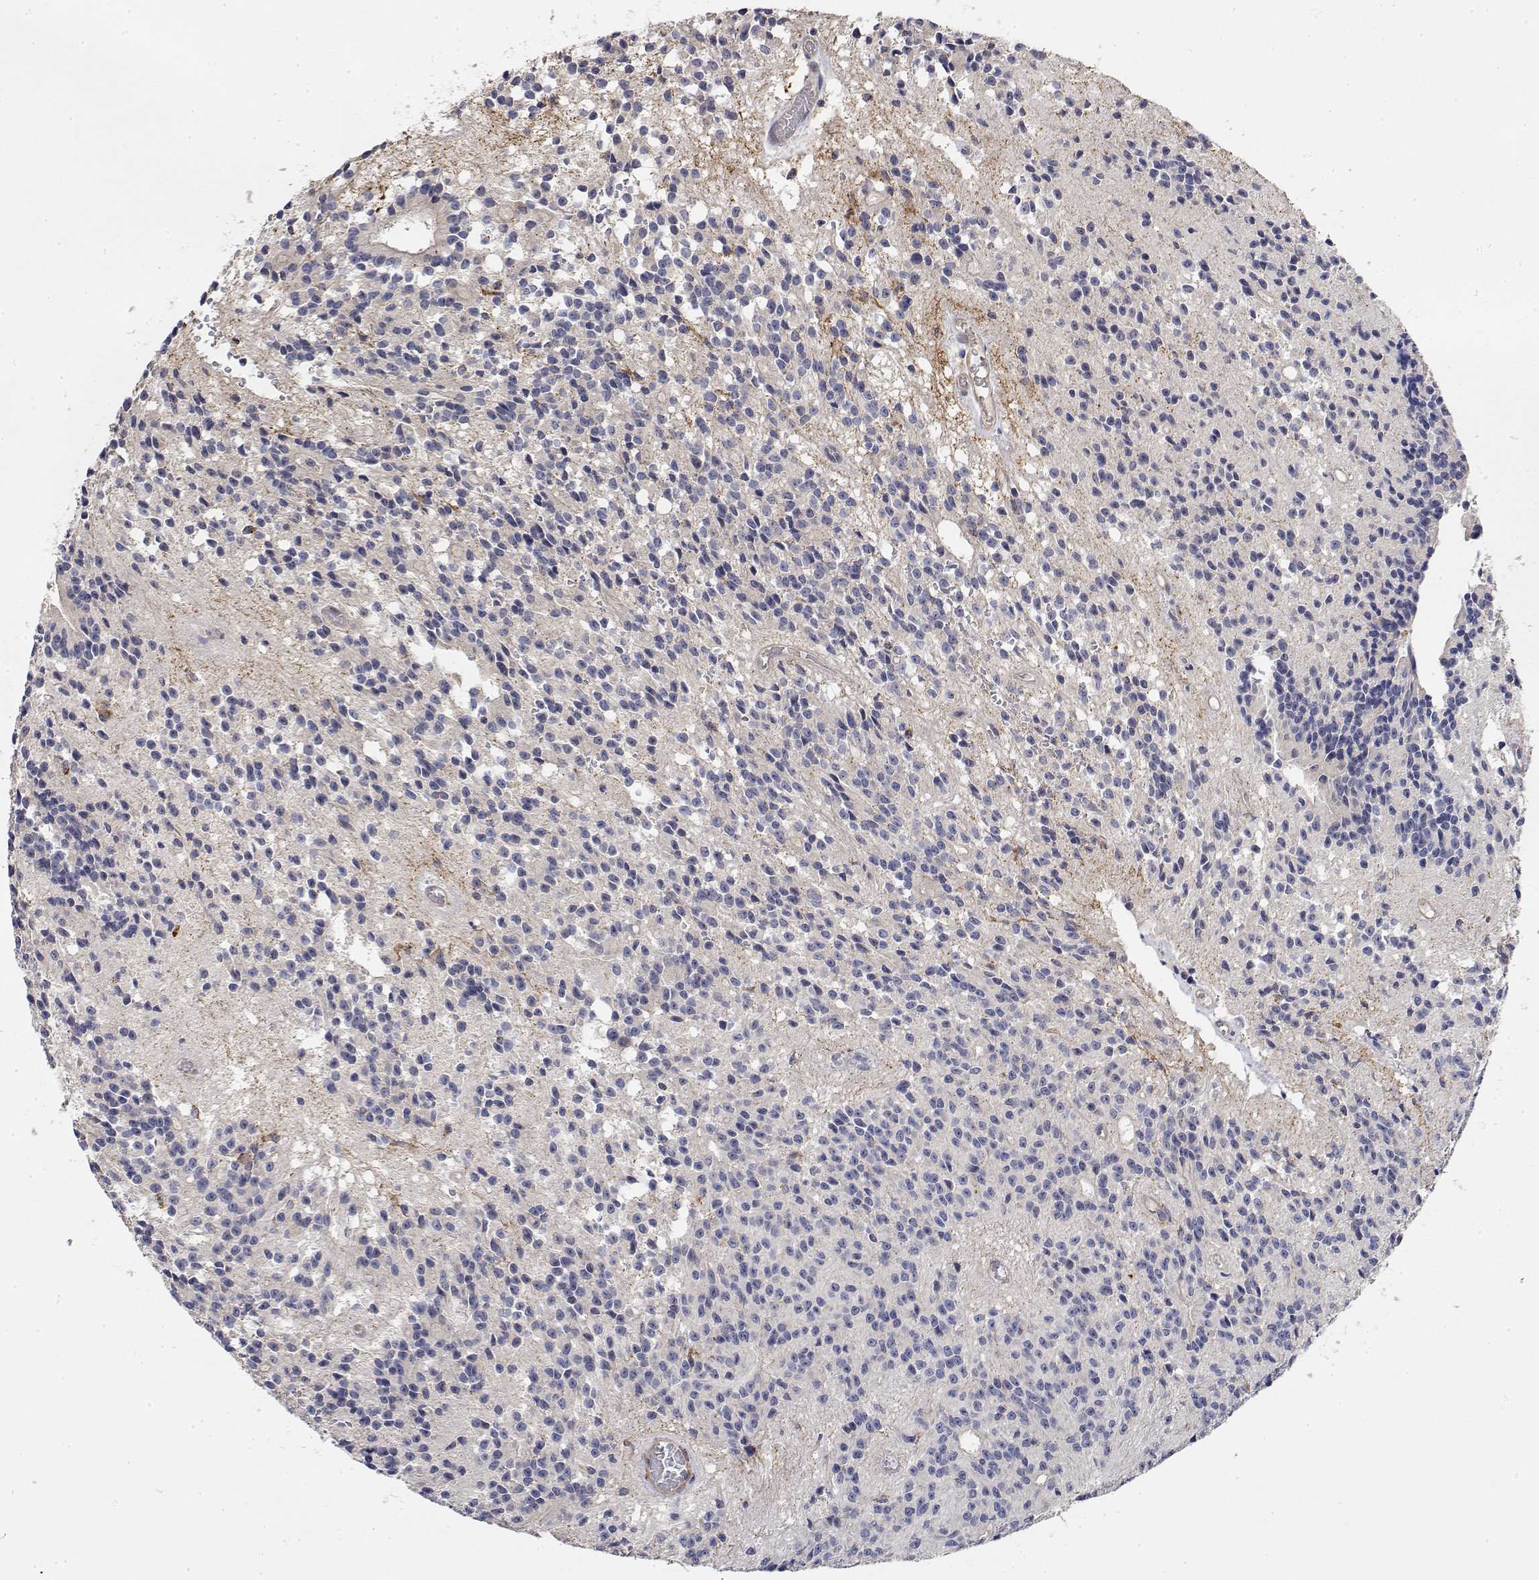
{"staining": {"intensity": "negative", "quantity": "none", "location": "none"}, "tissue": "glioma", "cell_type": "Tumor cells", "image_type": "cancer", "snomed": [{"axis": "morphology", "description": "Glioma, malignant, Low grade"}, {"axis": "topography", "description": "Brain"}], "caption": "An IHC histopathology image of glioma is shown. There is no staining in tumor cells of glioma.", "gene": "LONRF3", "patient": {"sex": "male", "age": 31}}